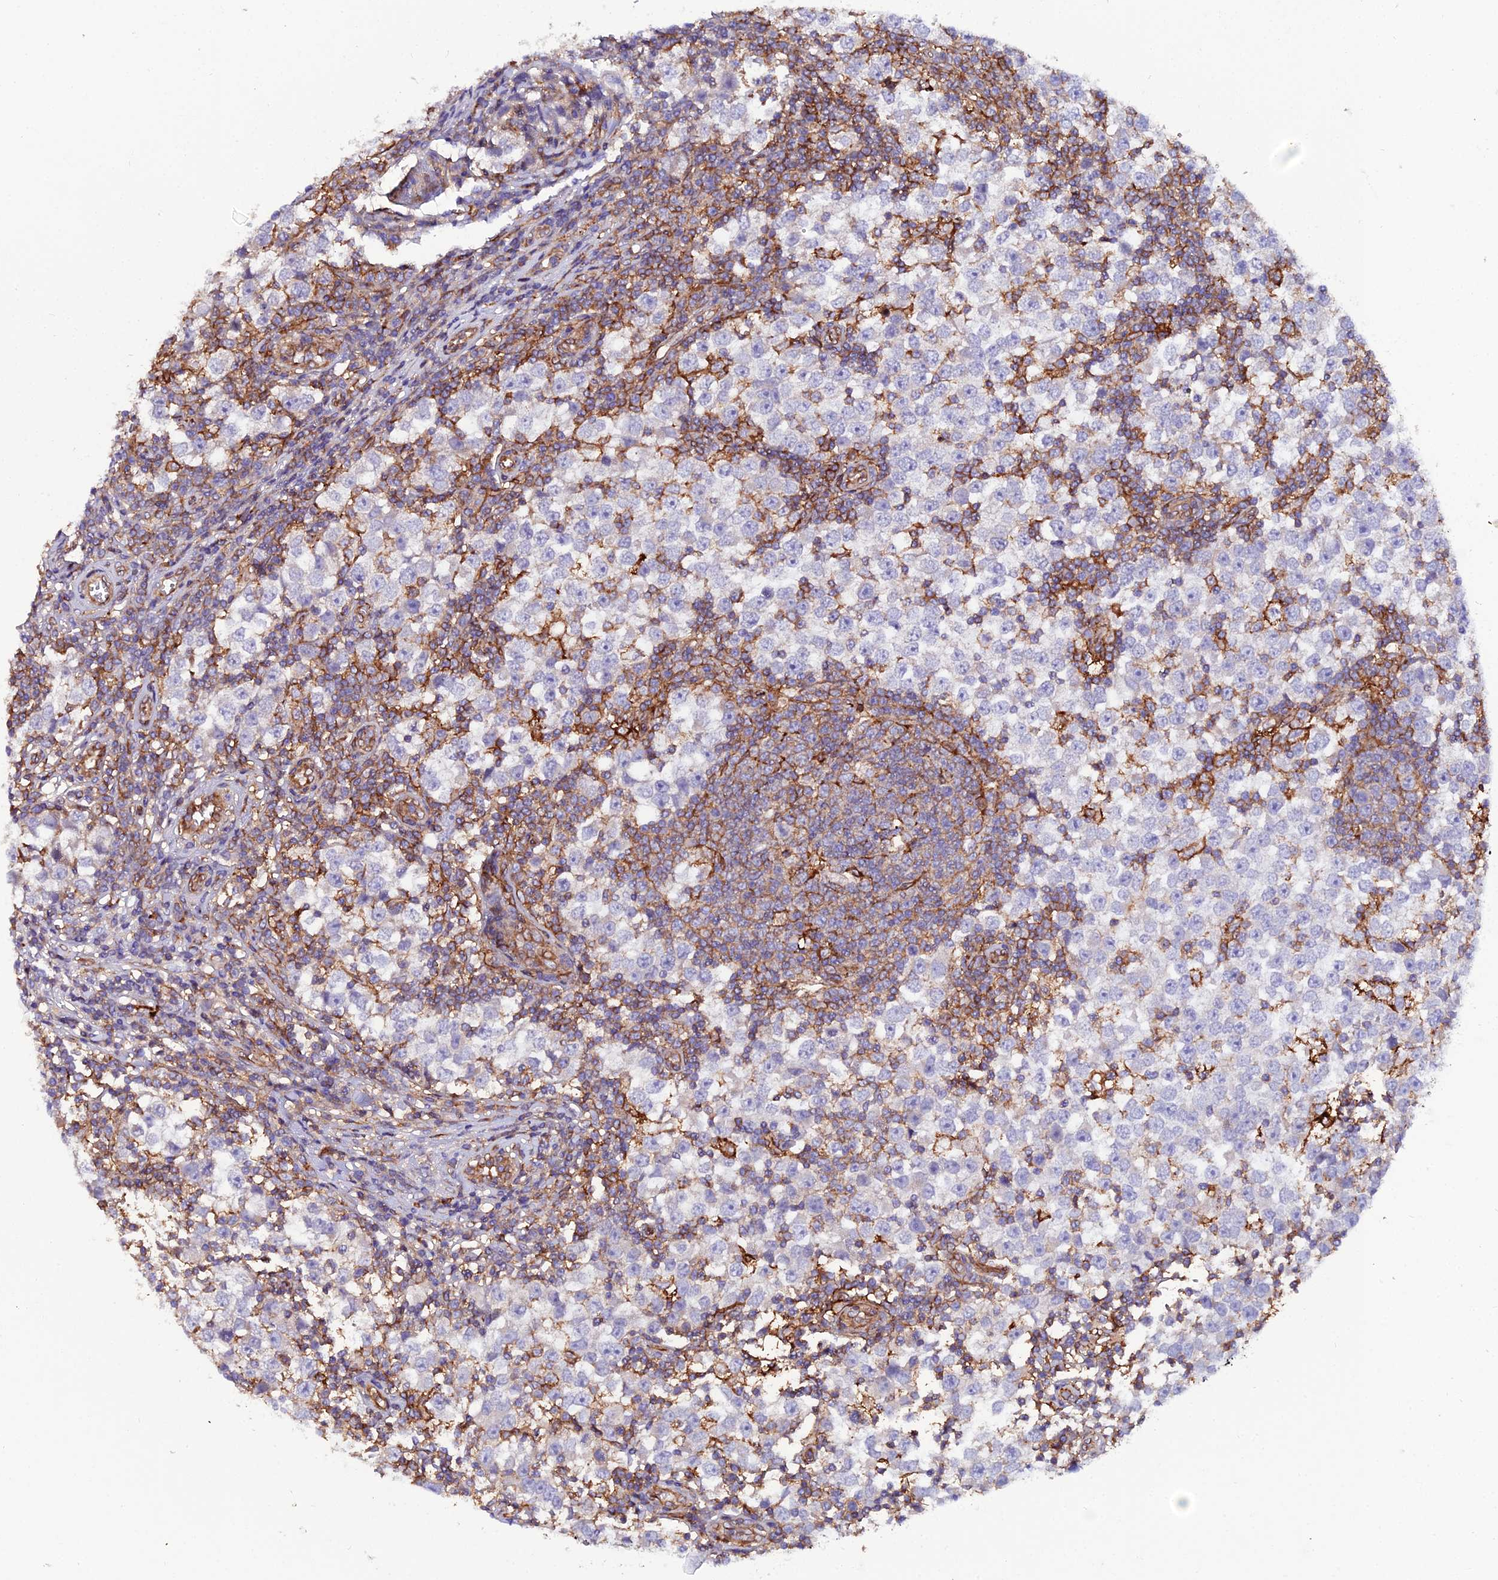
{"staining": {"intensity": "negative", "quantity": "none", "location": "none"}, "tissue": "testis cancer", "cell_type": "Tumor cells", "image_type": "cancer", "snomed": [{"axis": "morphology", "description": "Seminoma, NOS"}, {"axis": "topography", "description": "Testis"}], "caption": "Human testis cancer (seminoma) stained for a protein using immunohistochemistry reveals no staining in tumor cells.", "gene": "TRPV2", "patient": {"sex": "male", "age": 65}}